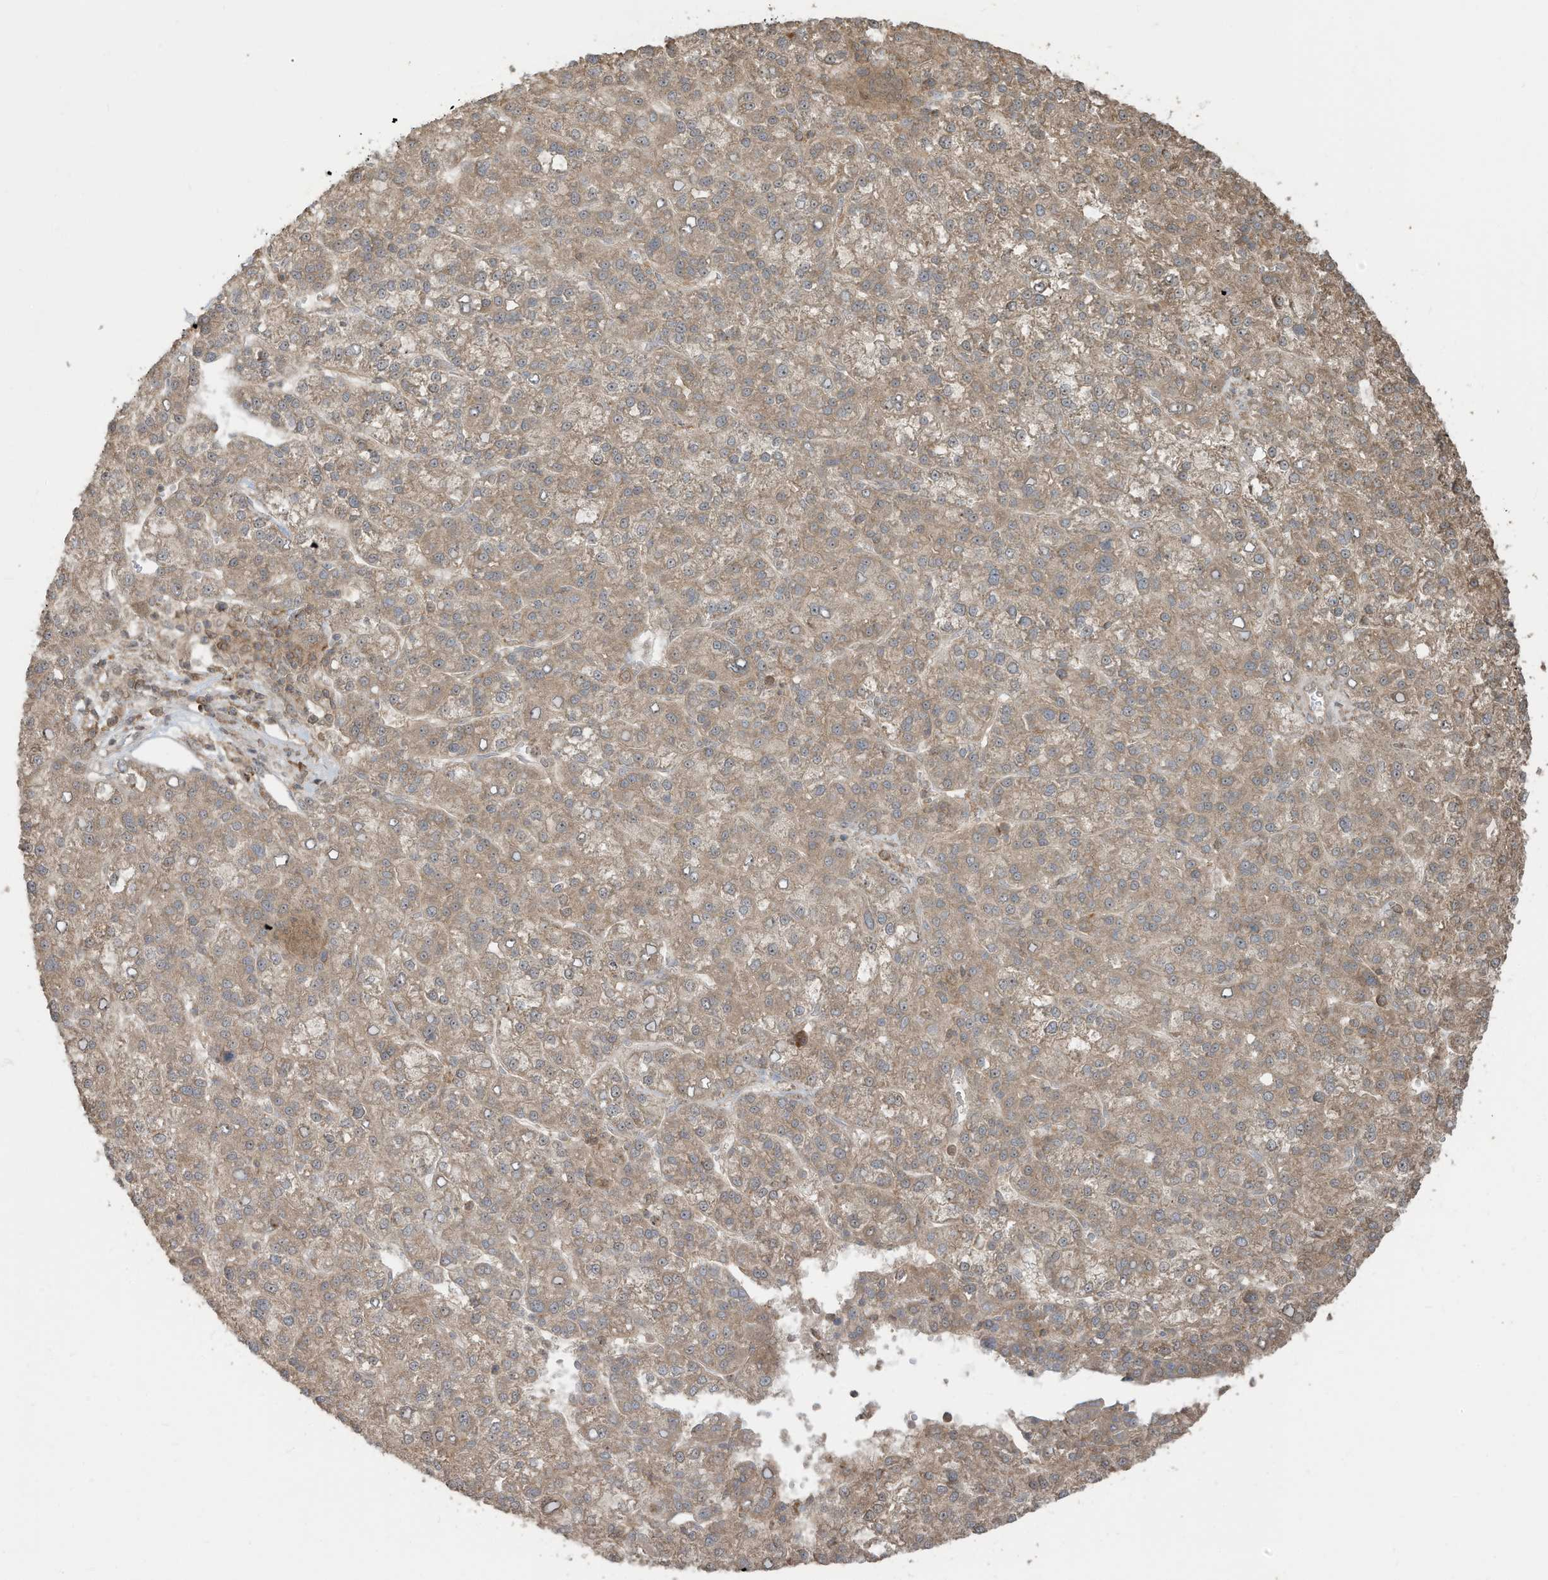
{"staining": {"intensity": "weak", "quantity": ">75%", "location": "cytoplasmic/membranous"}, "tissue": "liver cancer", "cell_type": "Tumor cells", "image_type": "cancer", "snomed": [{"axis": "morphology", "description": "Carcinoma, Hepatocellular, NOS"}, {"axis": "topography", "description": "Liver"}], "caption": "This micrograph displays immunohistochemistry (IHC) staining of liver cancer (hepatocellular carcinoma), with low weak cytoplasmic/membranous staining in approximately >75% of tumor cells.", "gene": "CARF", "patient": {"sex": "female", "age": 58}}